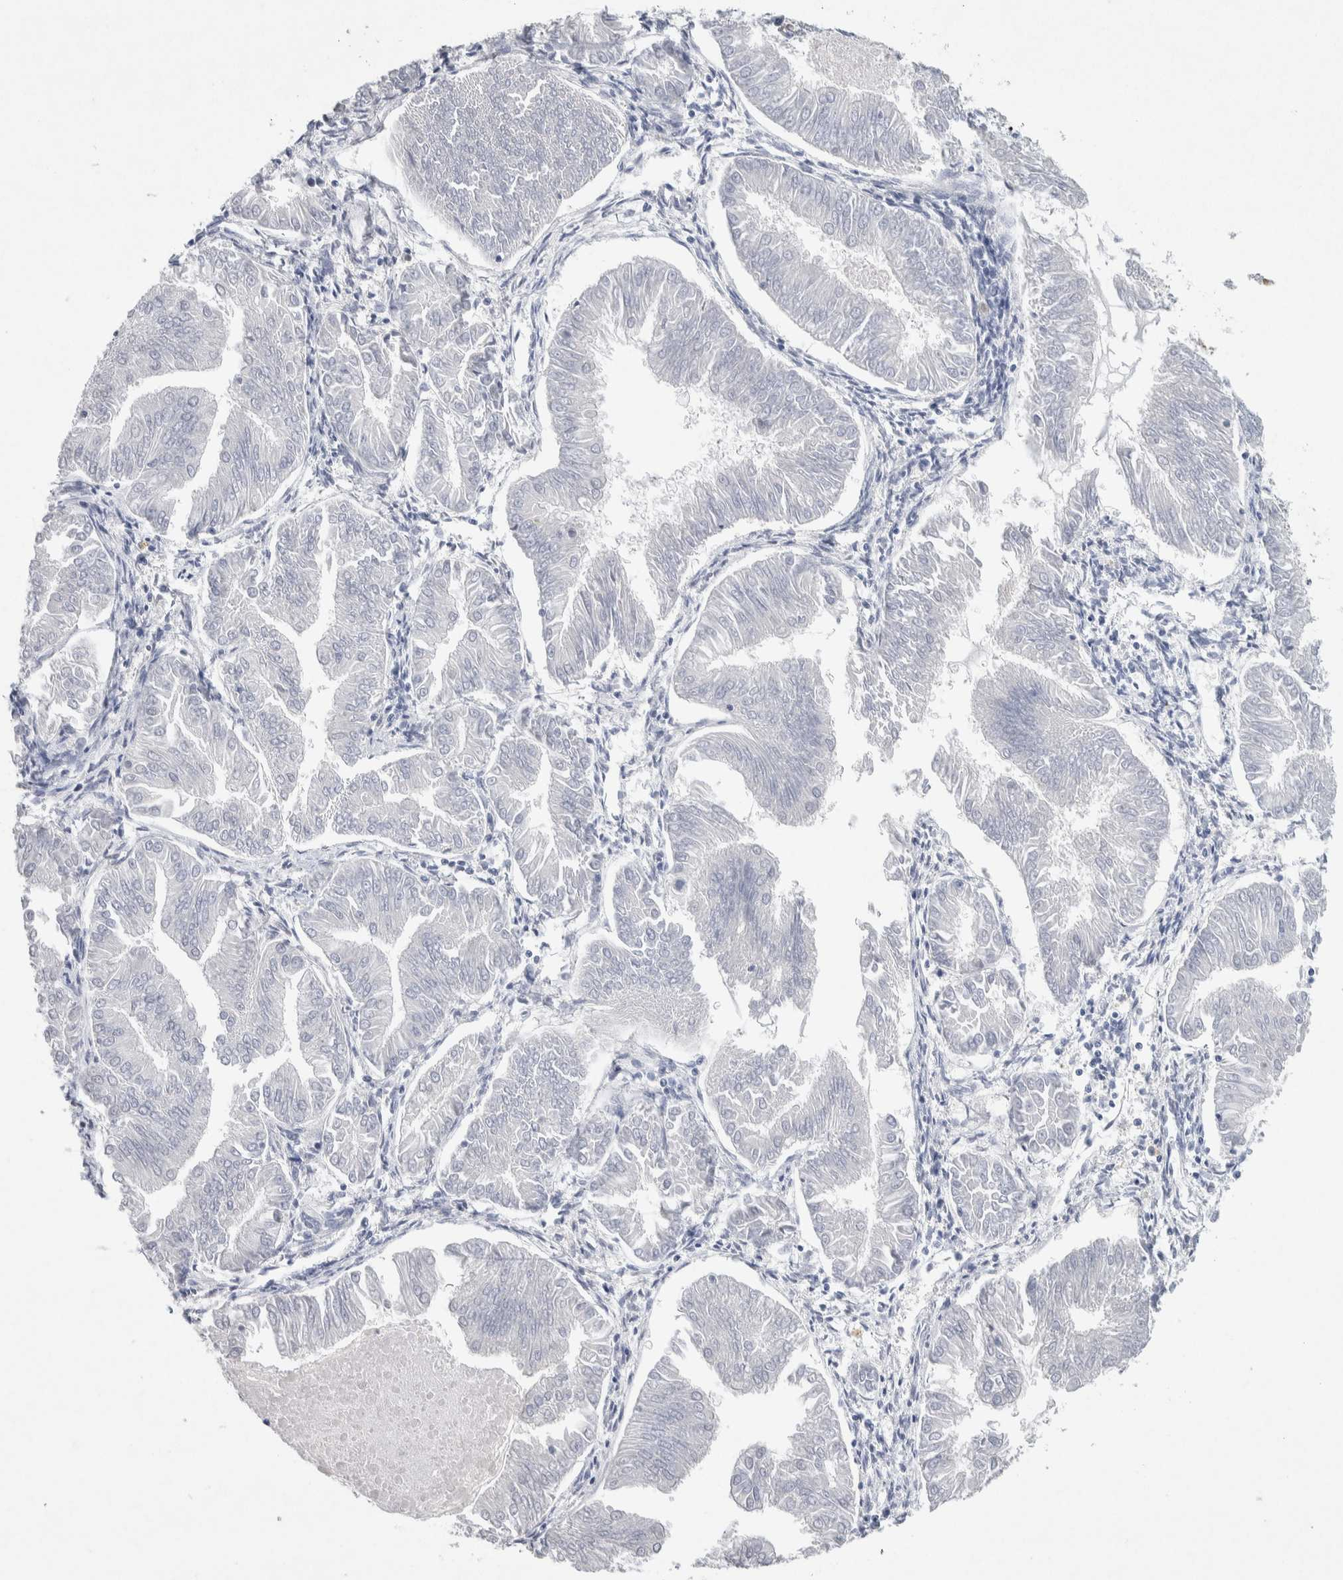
{"staining": {"intensity": "negative", "quantity": "none", "location": "none"}, "tissue": "endometrial cancer", "cell_type": "Tumor cells", "image_type": "cancer", "snomed": [{"axis": "morphology", "description": "Adenocarcinoma, NOS"}, {"axis": "topography", "description": "Endometrium"}], "caption": "Immunohistochemistry photomicrograph of human adenocarcinoma (endometrial) stained for a protein (brown), which exhibits no positivity in tumor cells. The staining was performed using DAB to visualize the protein expression in brown, while the nuclei were stained in blue with hematoxylin (Magnification: 20x).", "gene": "NCF2", "patient": {"sex": "female", "age": 53}}